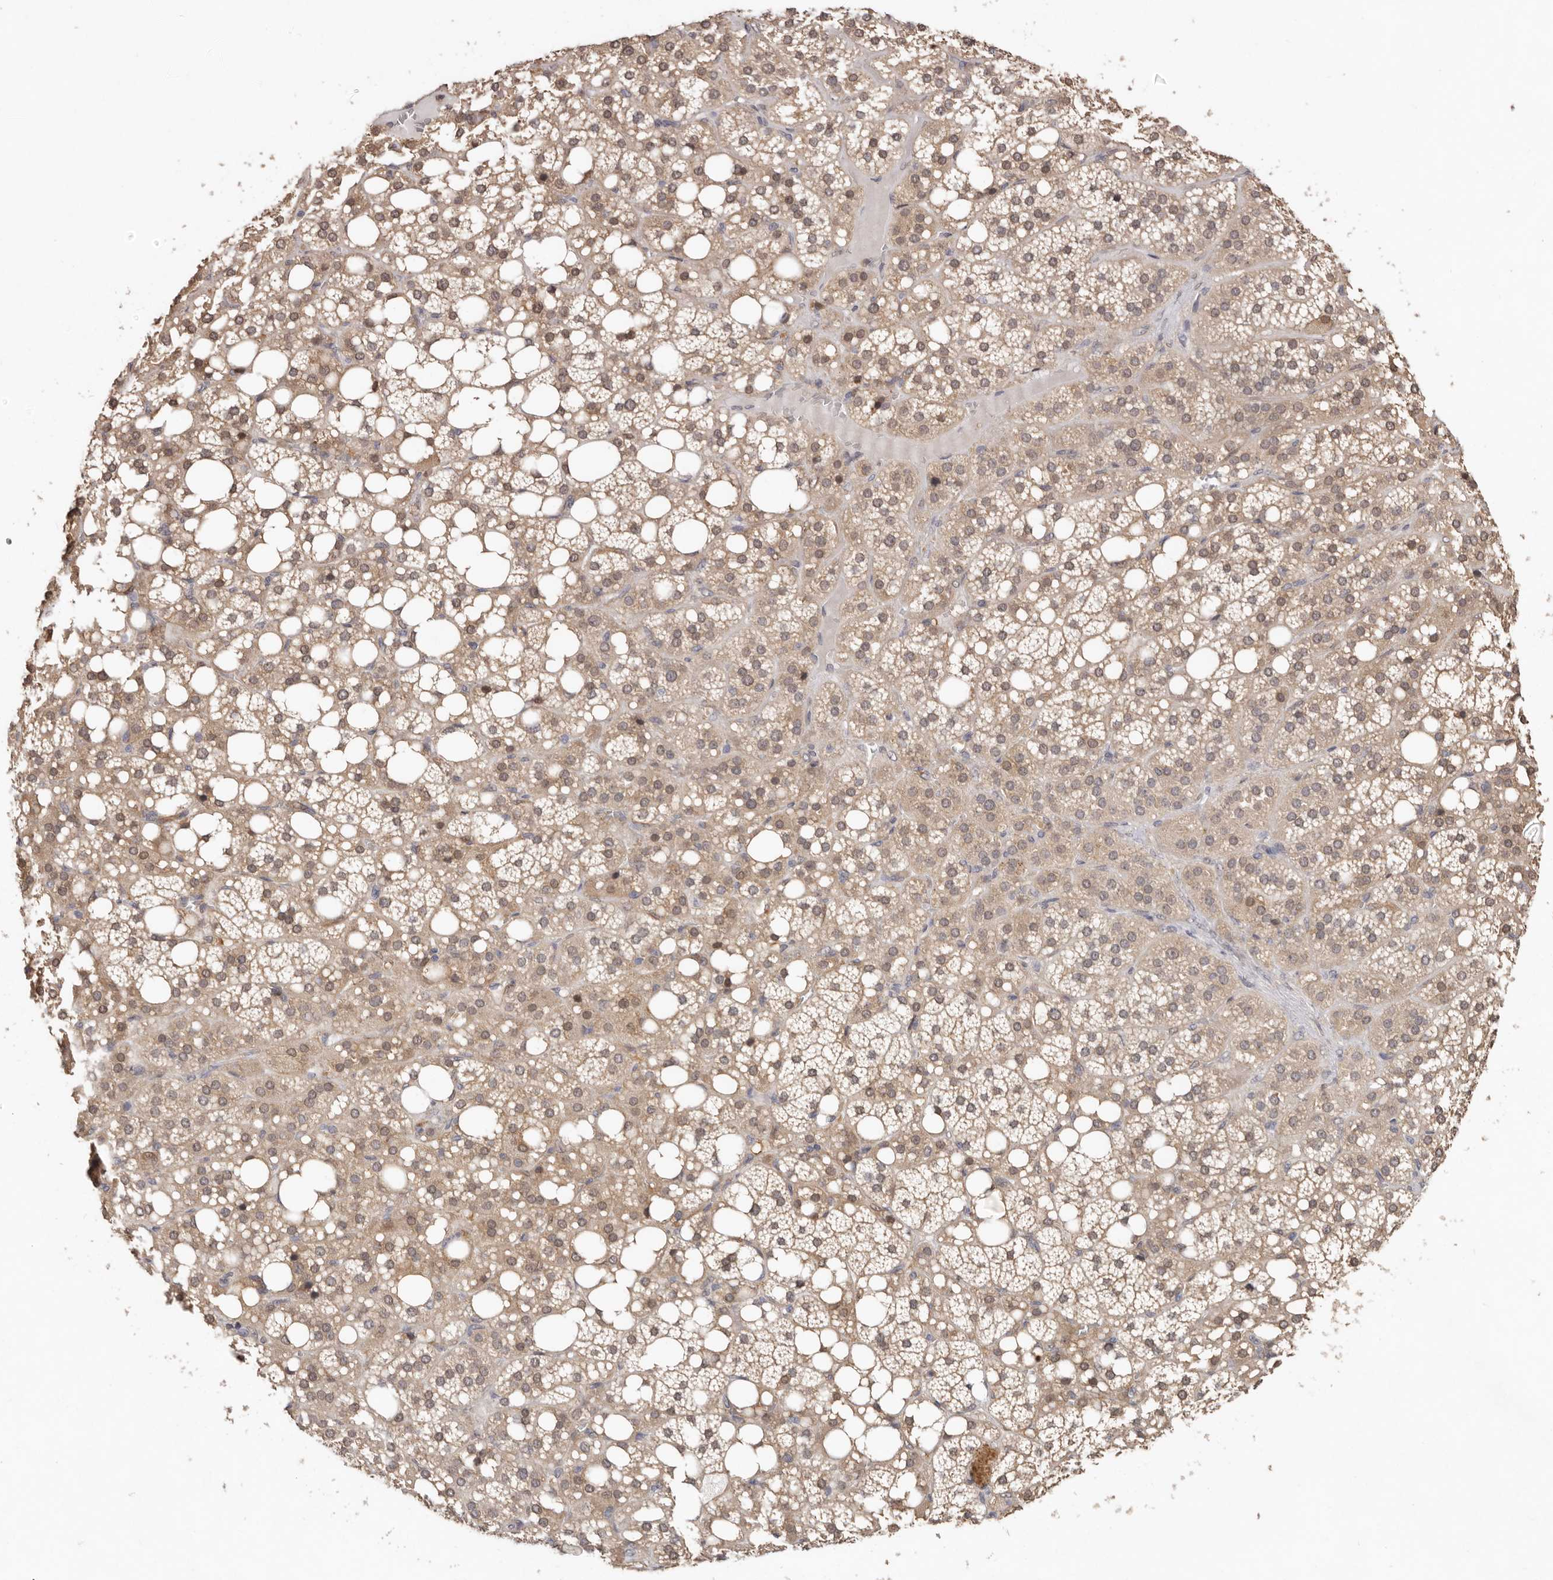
{"staining": {"intensity": "moderate", "quantity": ">75%", "location": "cytoplasmic/membranous"}, "tissue": "adrenal gland", "cell_type": "Glandular cells", "image_type": "normal", "snomed": [{"axis": "morphology", "description": "Normal tissue, NOS"}, {"axis": "topography", "description": "Adrenal gland"}], "caption": "IHC image of benign adrenal gland: adrenal gland stained using immunohistochemistry exhibits medium levels of moderate protein expression localized specifically in the cytoplasmic/membranous of glandular cells, appearing as a cytoplasmic/membranous brown color.", "gene": "SULT1E1", "patient": {"sex": "female", "age": 59}}